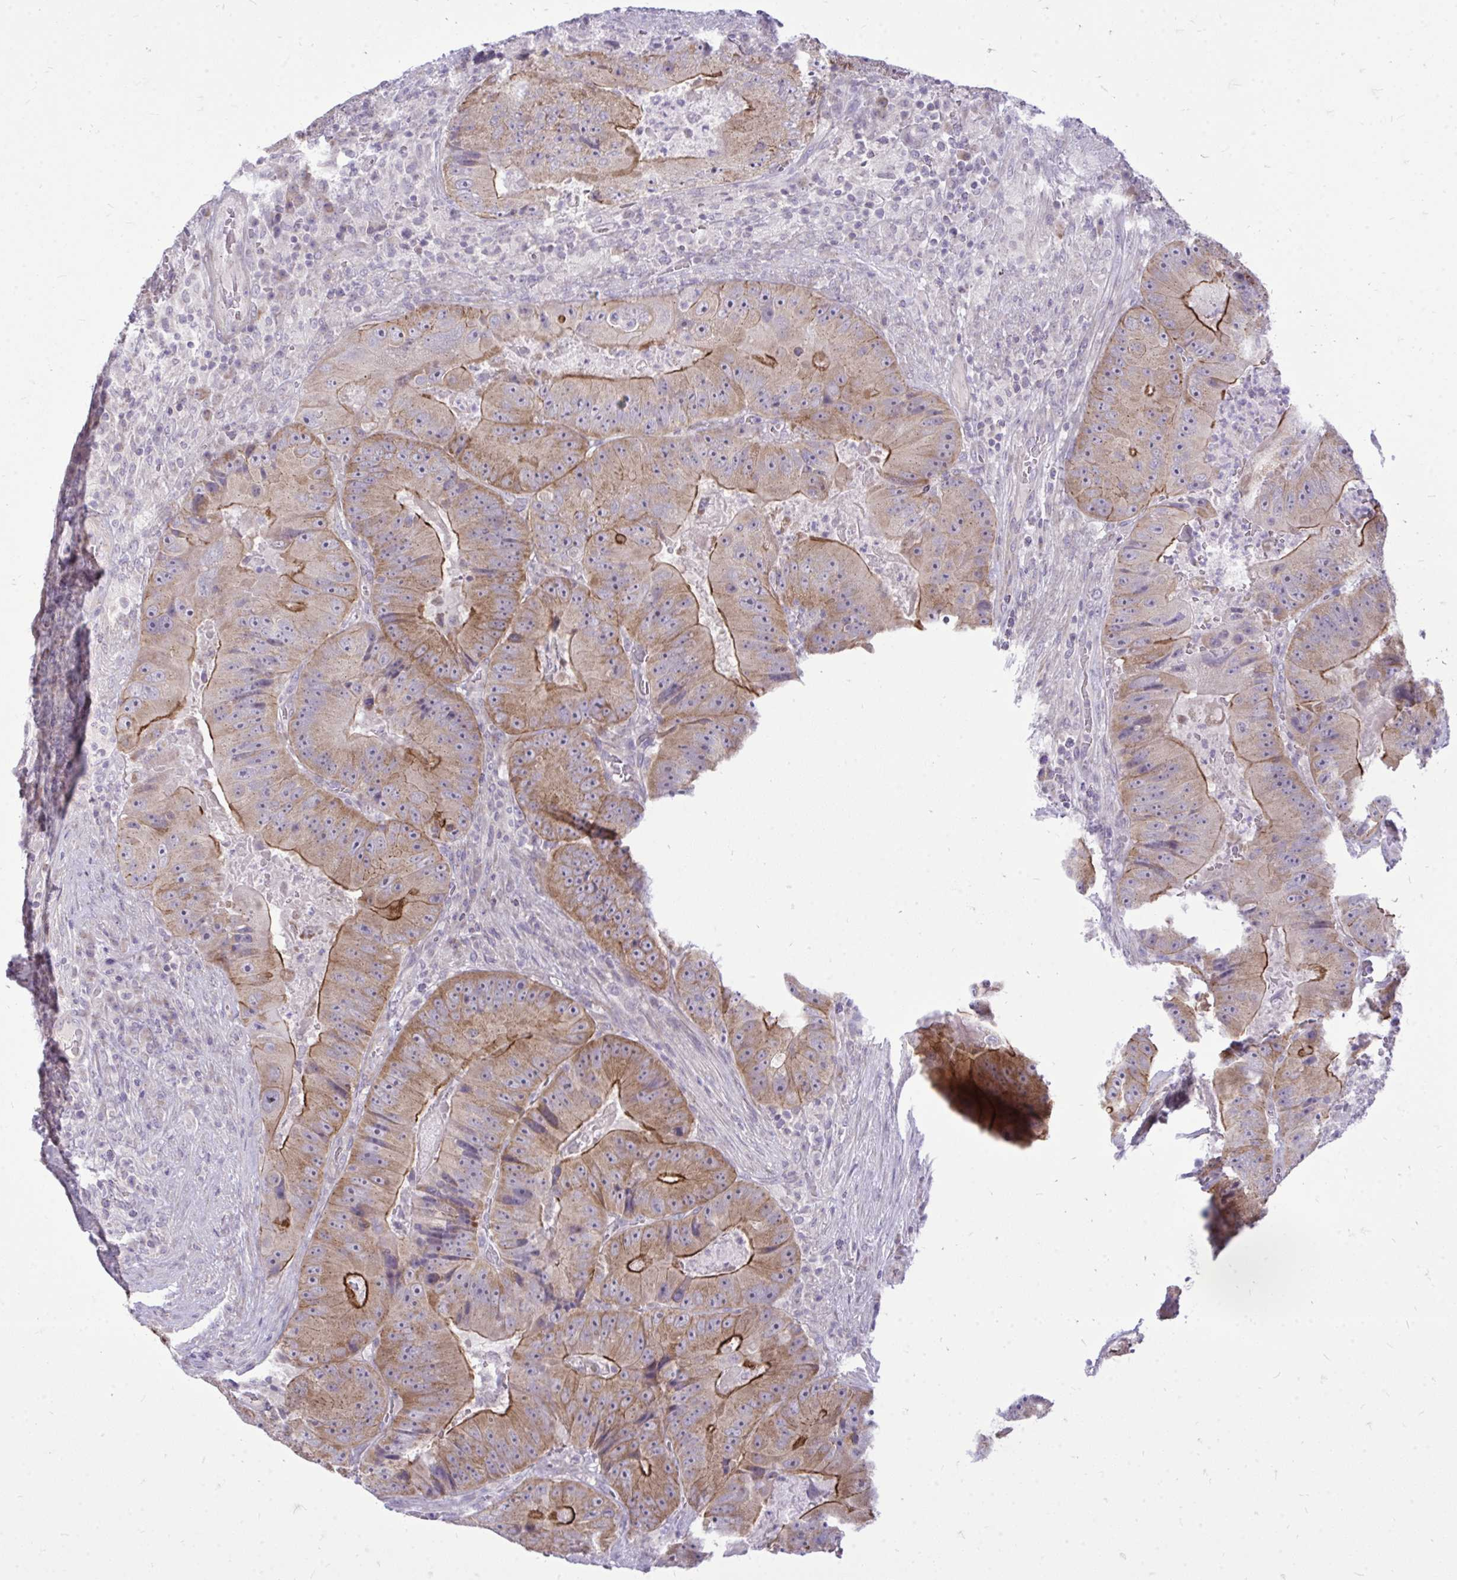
{"staining": {"intensity": "moderate", "quantity": ">75%", "location": "cytoplasmic/membranous"}, "tissue": "colorectal cancer", "cell_type": "Tumor cells", "image_type": "cancer", "snomed": [{"axis": "morphology", "description": "Adenocarcinoma, NOS"}, {"axis": "topography", "description": "Colon"}], "caption": "Human colorectal cancer (adenocarcinoma) stained for a protein (brown) exhibits moderate cytoplasmic/membranous positive staining in approximately >75% of tumor cells.", "gene": "SPTBN2", "patient": {"sex": "female", "age": 86}}